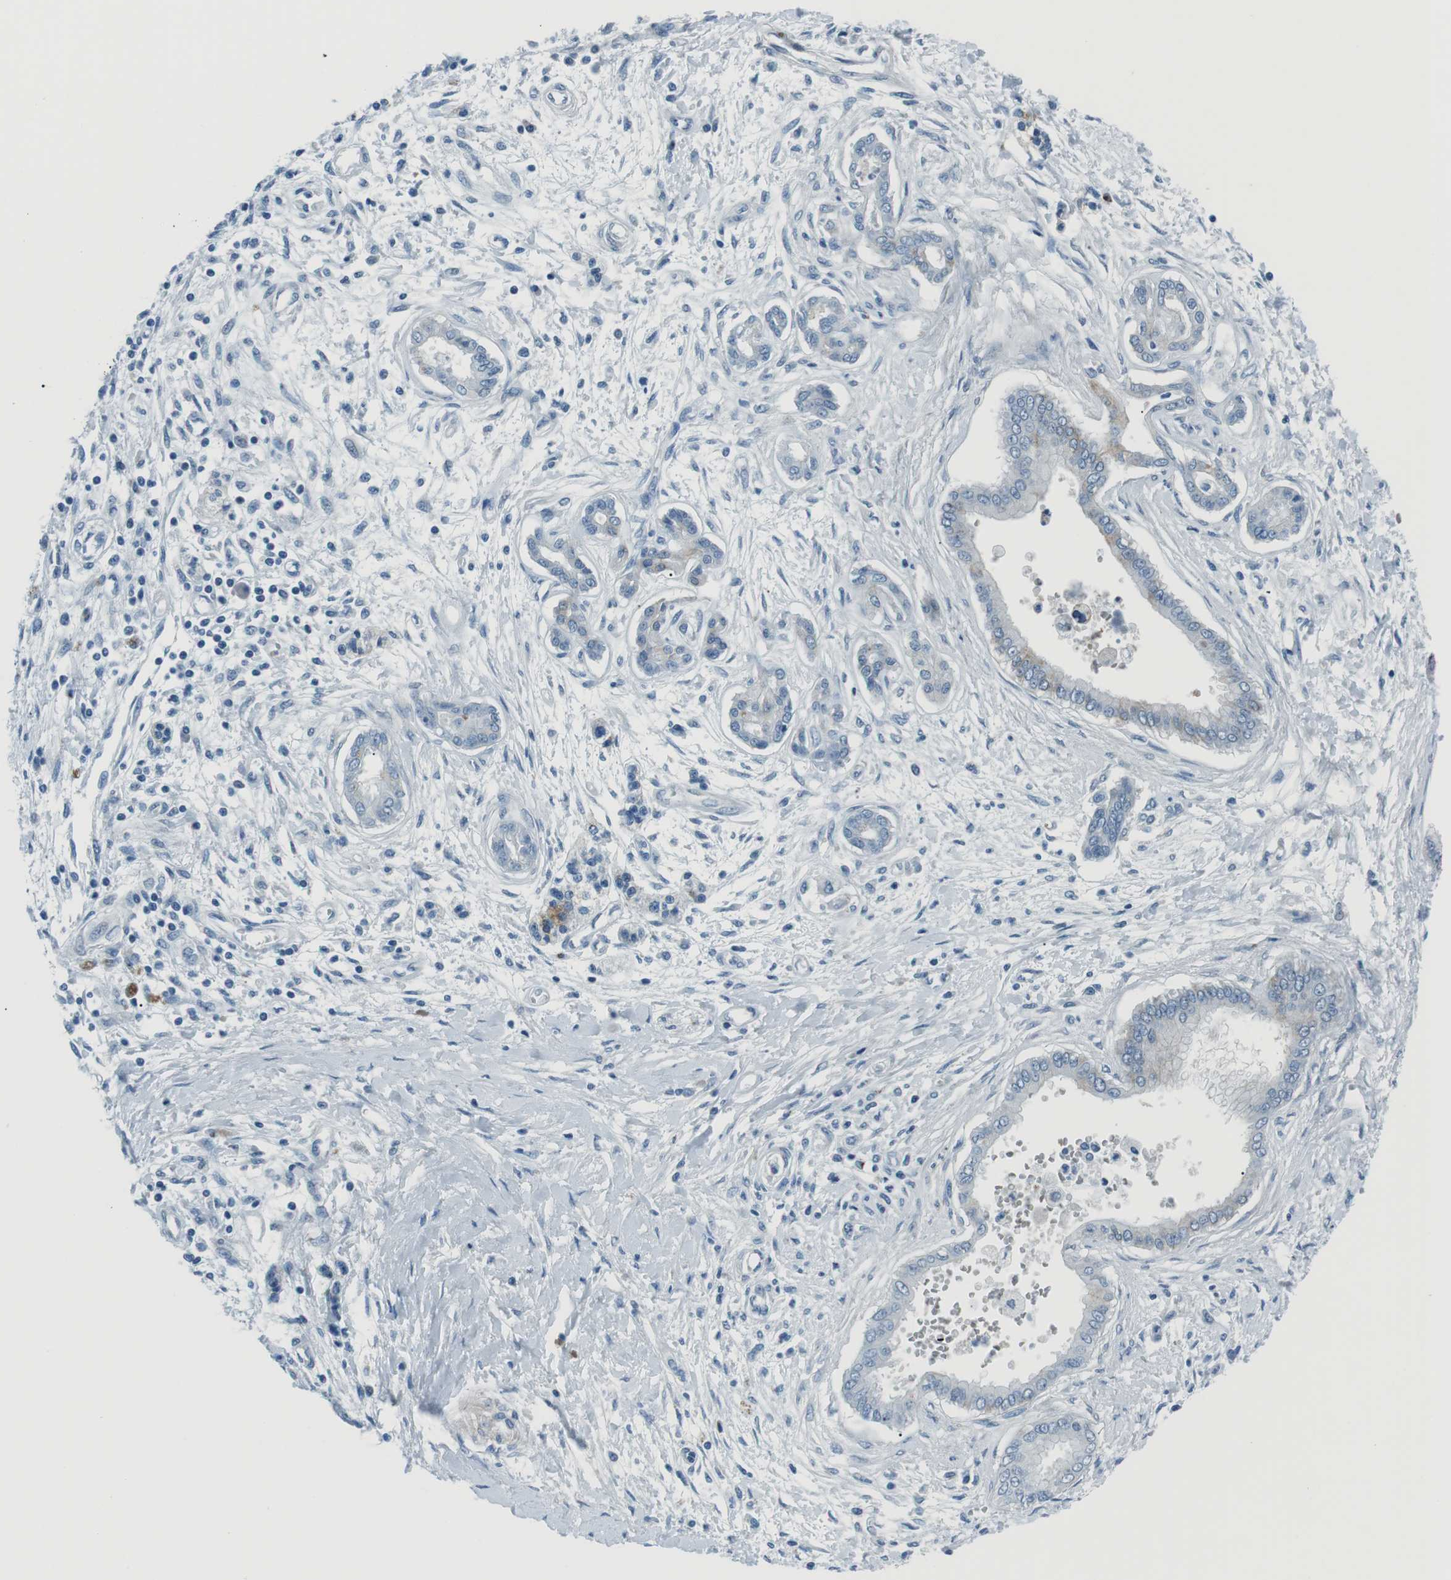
{"staining": {"intensity": "negative", "quantity": "none", "location": "none"}, "tissue": "pancreatic cancer", "cell_type": "Tumor cells", "image_type": "cancer", "snomed": [{"axis": "morphology", "description": "Adenocarcinoma, NOS"}, {"axis": "topography", "description": "Pancreas"}], "caption": "An immunohistochemistry photomicrograph of pancreatic adenocarcinoma is shown. There is no staining in tumor cells of pancreatic adenocarcinoma.", "gene": "ST6GAL1", "patient": {"sex": "male", "age": 56}}